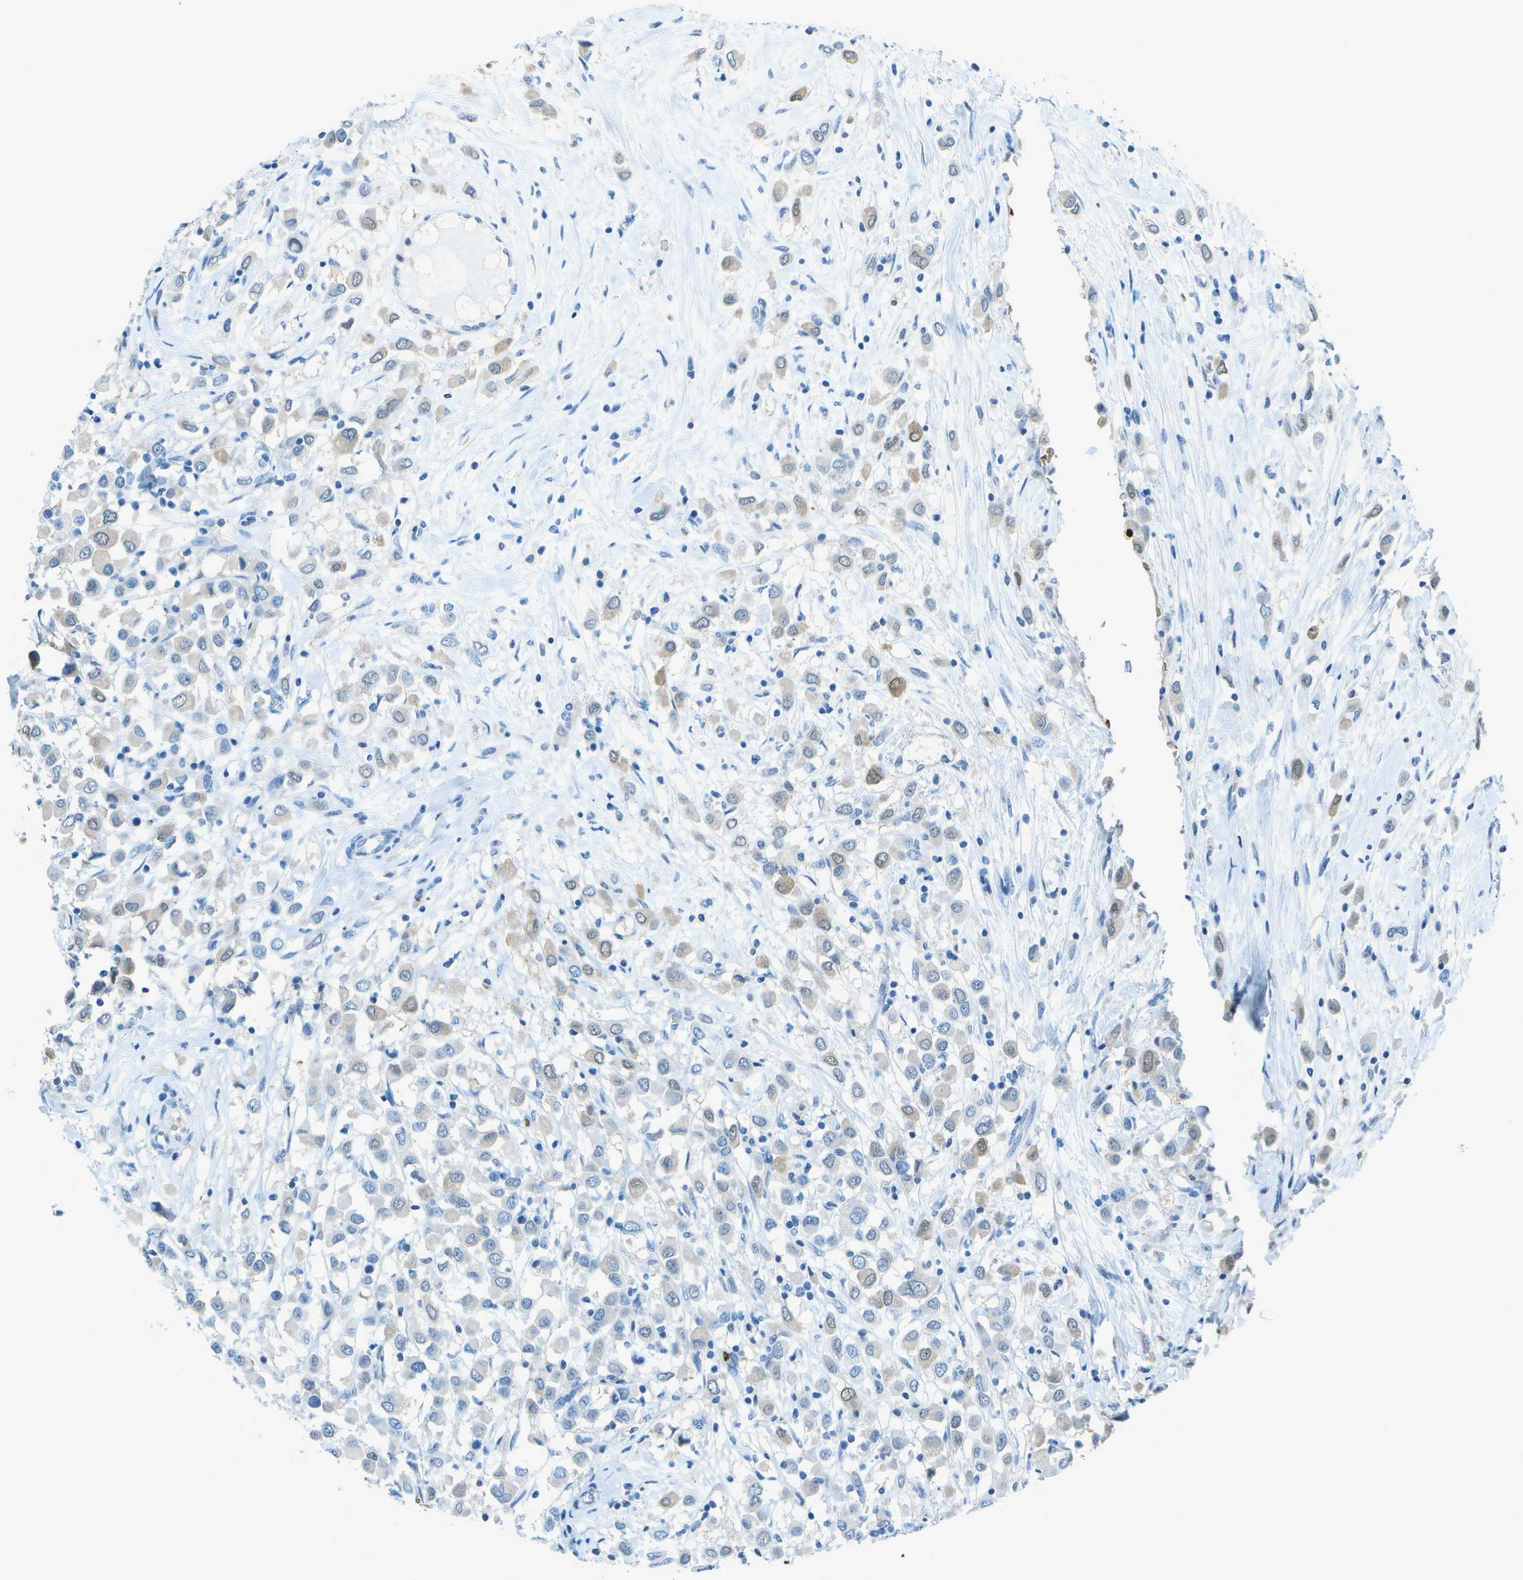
{"staining": {"intensity": "weak", "quantity": "<25%", "location": "cytoplasmic/membranous"}, "tissue": "breast cancer", "cell_type": "Tumor cells", "image_type": "cancer", "snomed": [{"axis": "morphology", "description": "Duct carcinoma"}, {"axis": "topography", "description": "Breast"}], "caption": "Protein analysis of breast intraductal carcinoma exhibits no significant positivity in tumor cells.", "gene": "ASL", "patient": {"sex": "female", "age": 61}}